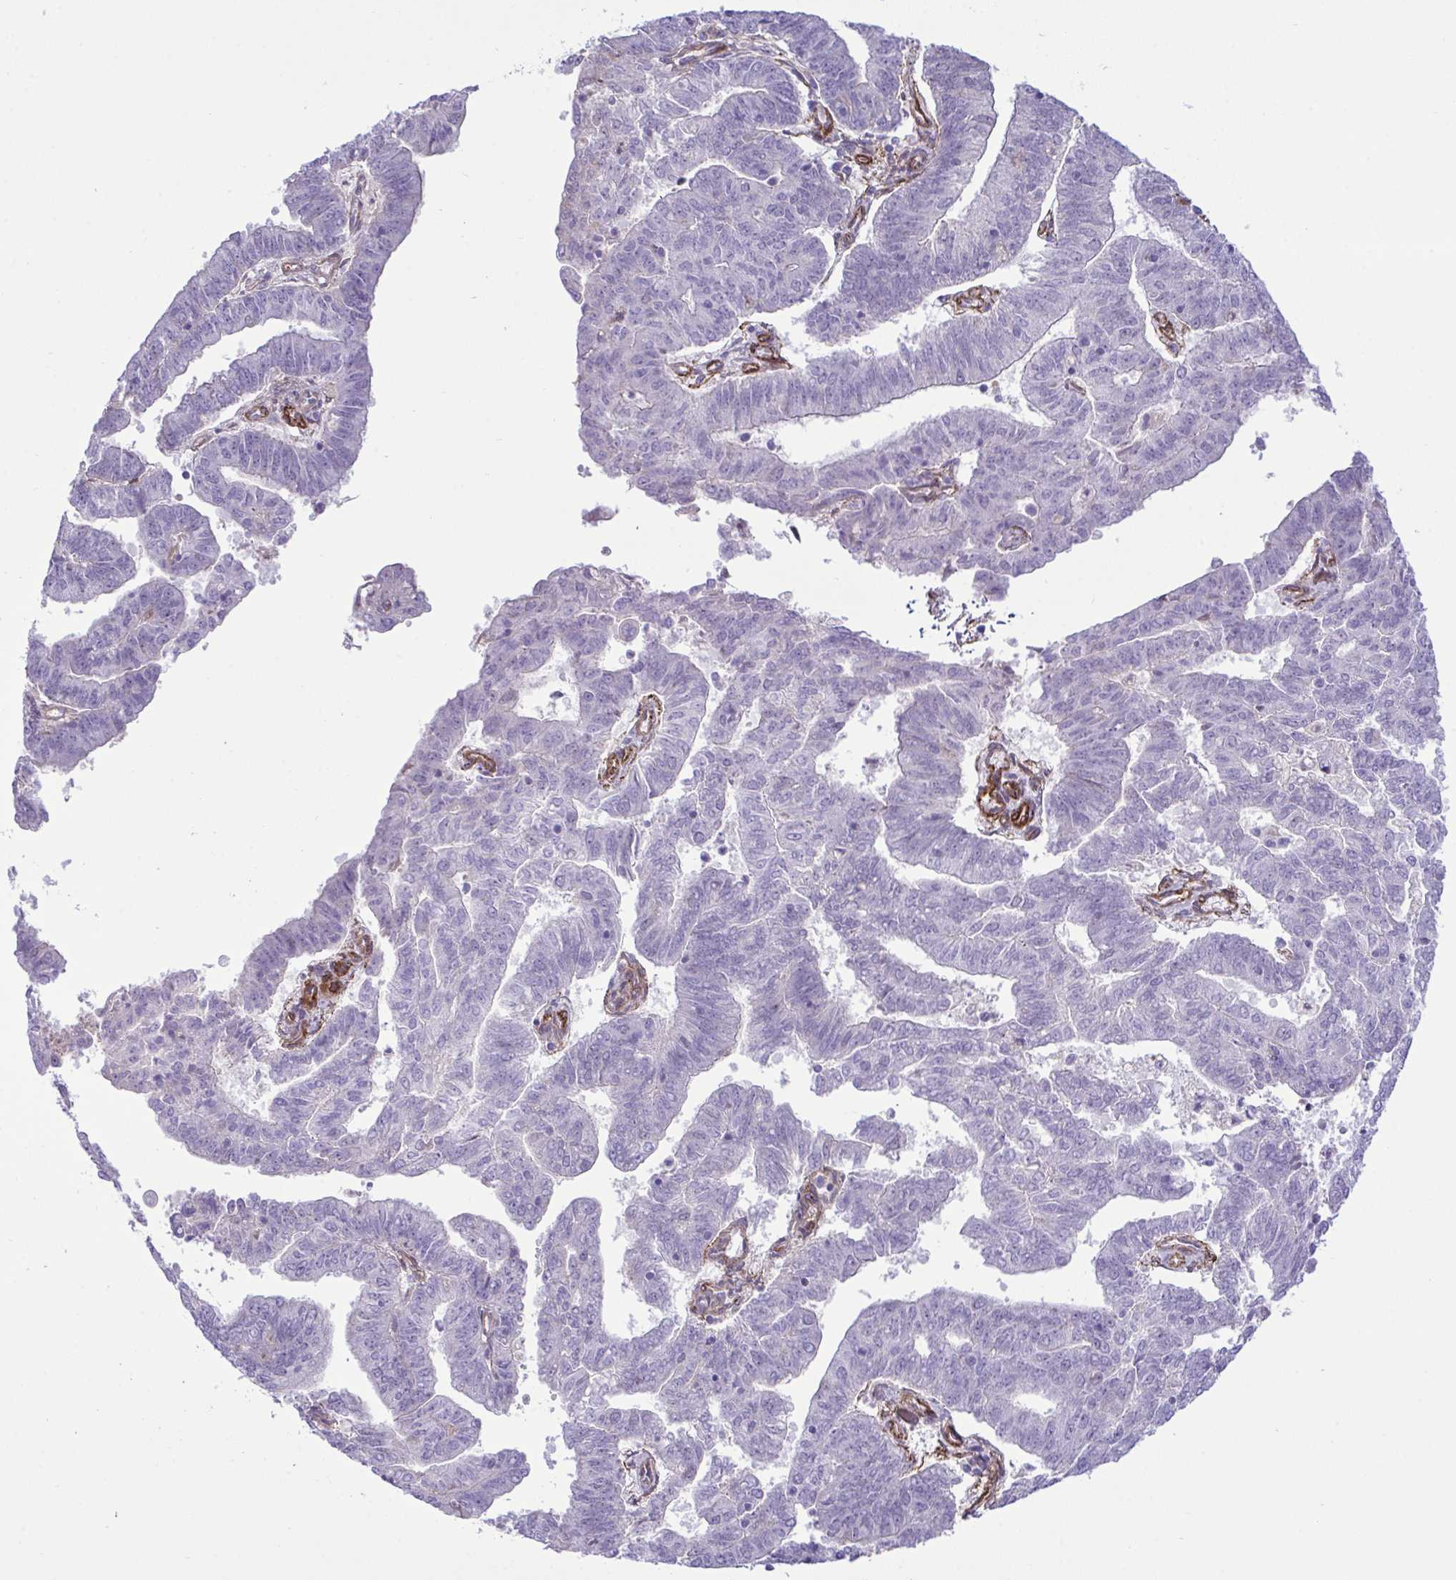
{"staining": {"intensity": "negative", "quantity": "none", "location": "none"}, "tissue": "endometrial cancer", "cell_type": "Tumor cells", "image_type": "cancer", "snomed": [{"axis": "morphology", "description": "Adenocarcinoma, NOS"}, {"axis": "topography", "description": "Endometrium"}], "caption": "Immunohistochemistry image of endometrial cancer stained for a protein (brown), which reveals no staining in tumor cells.", "gene": "SYNPO2L", "patient": {"sex": "female", "age": 82}}